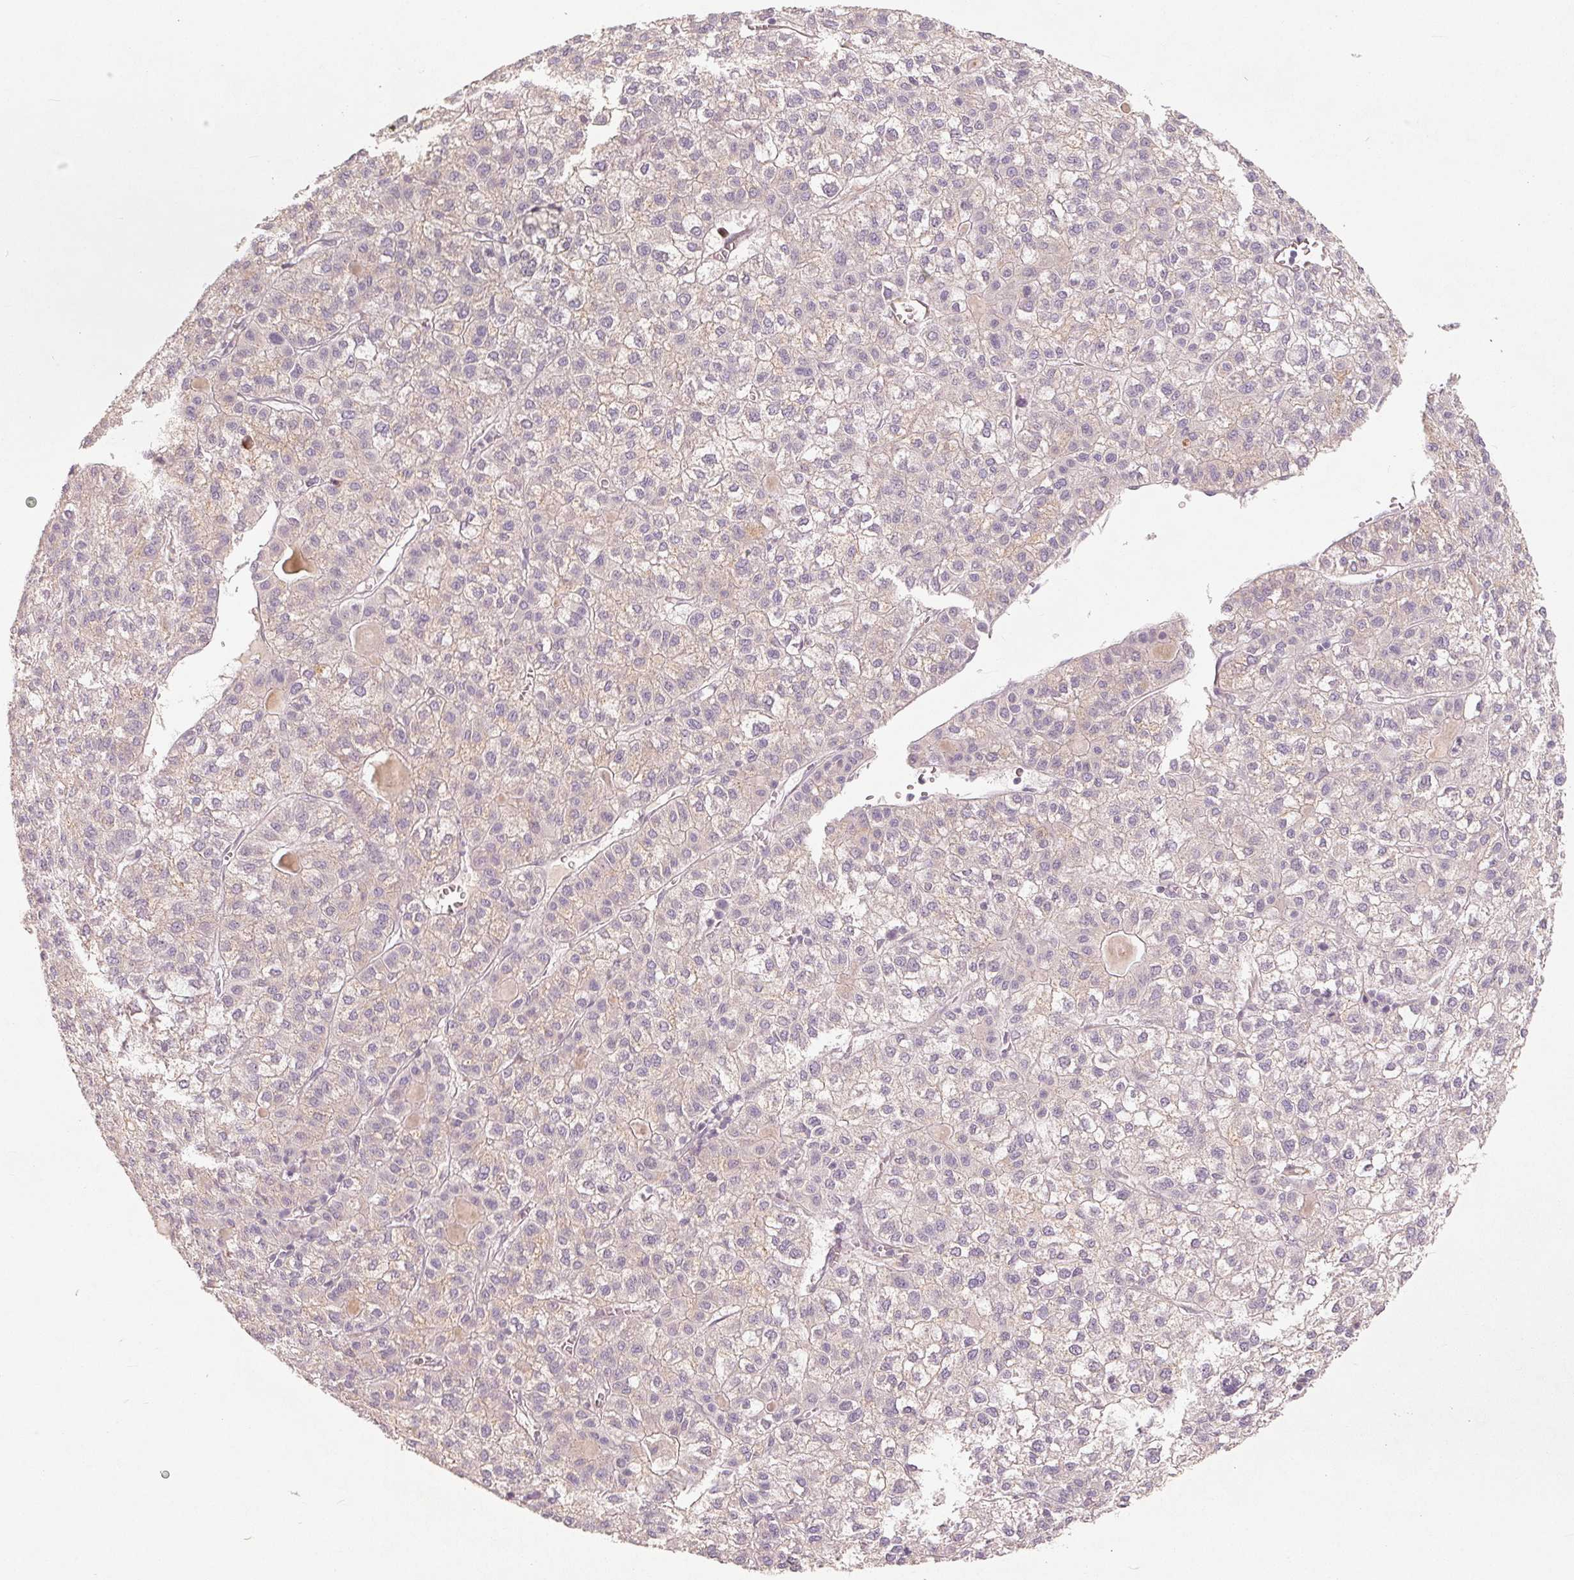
{"staining": {"intensity": "negative", "quantity": "none", "location": "none"}, "tissue": "liver cancer", "cell_type": "Tumor cells", "image_type": "cancer", "snomed": [{"axis": "morphology", "description": "Carcinoma, Hepatocellular, NOS"}, {"axis": "topography", "description": "Liver"}], "caption": "Immunohistochemistry (IHC) of human liver hepatocellular carcinoma exhibits no expression in tumor cells.", "gene": "TMSB15B", "patient": {"sex": "female", "age": 43}}